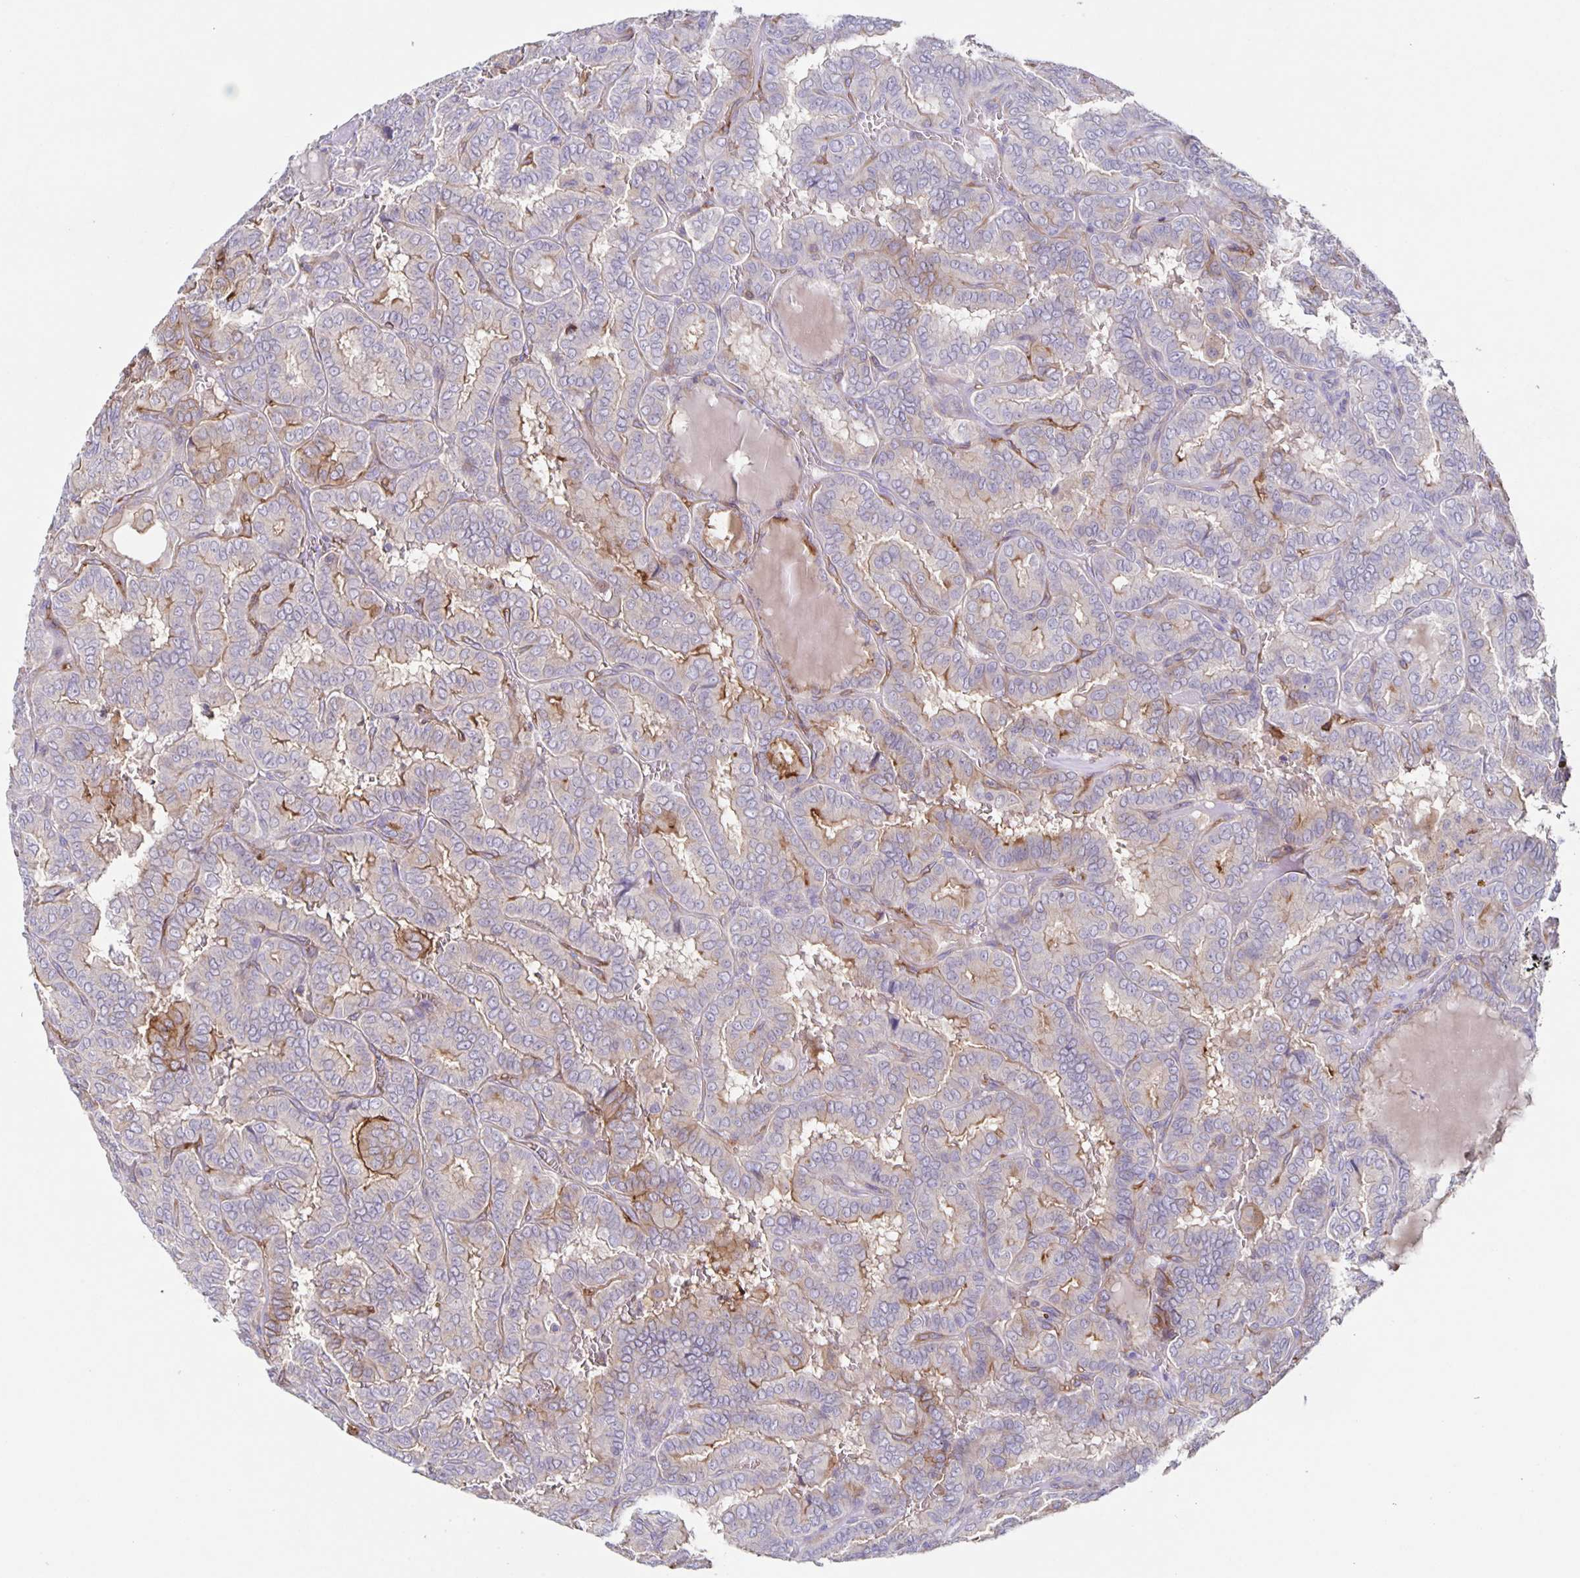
{"staining": {"intensity": "weak", "quantity": "25%-75%", "location": "cytoplasmic/membranous"}, "tissue": "thyroid cancer", "cell_type": "Tumor cells", "image_type": "cancer", "snomed": [{"axis": "morphology", "description": "Papillary adenocarcinoma, NOS"}, {"axis": "topography", "description": "Thyroid gland"}], "caption": "The immunohistochemical stain labels weak cytoplasmic/membranous expression in tumor cells of thyroid papillary adenocarcinoma tissue. (DAB (3,3'-diaminobenzidine) = brown stain, brightfield microscopy at high magnification).", "gene": "ITGA2", "patient": {"sex": "female", "age": 46}}